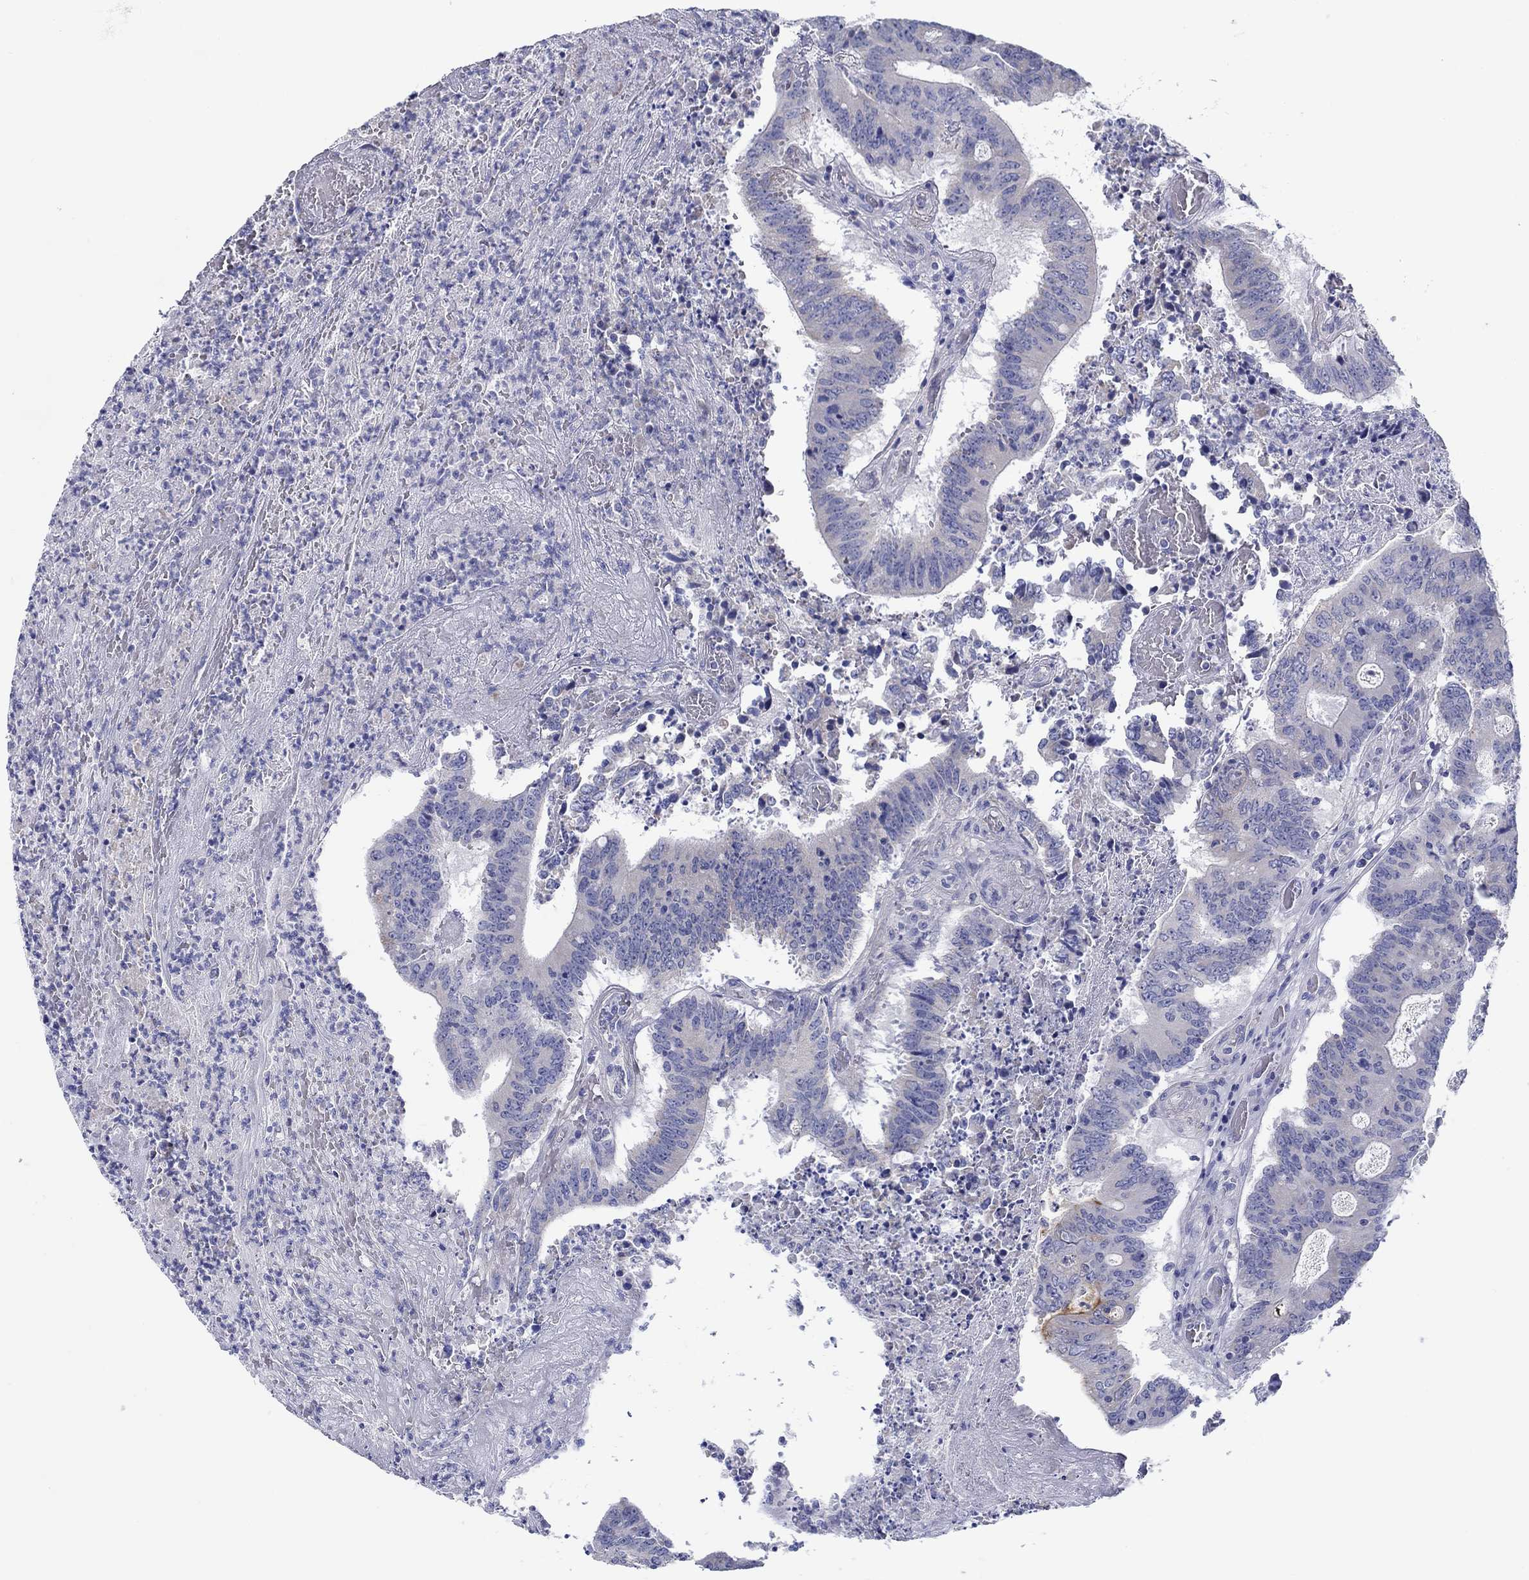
{"staining": {"intensity": "negative", "quantity": "none", "location": "none"}, "tissue": "colorectal cancer", "cell_type": "Tumor cells", "image_type": "cancer", "snomed": [{"axis": "morphology", "description": "Adenocarcinoma, NOS"}, {"axis": "topography", "description": "Colon"}], "caption": "There is no significant expression in tumor cells of adenocarcinoma (colorectal).", "gene": "HAPLN4", "patient": {"sex": "female", "age": 70}}